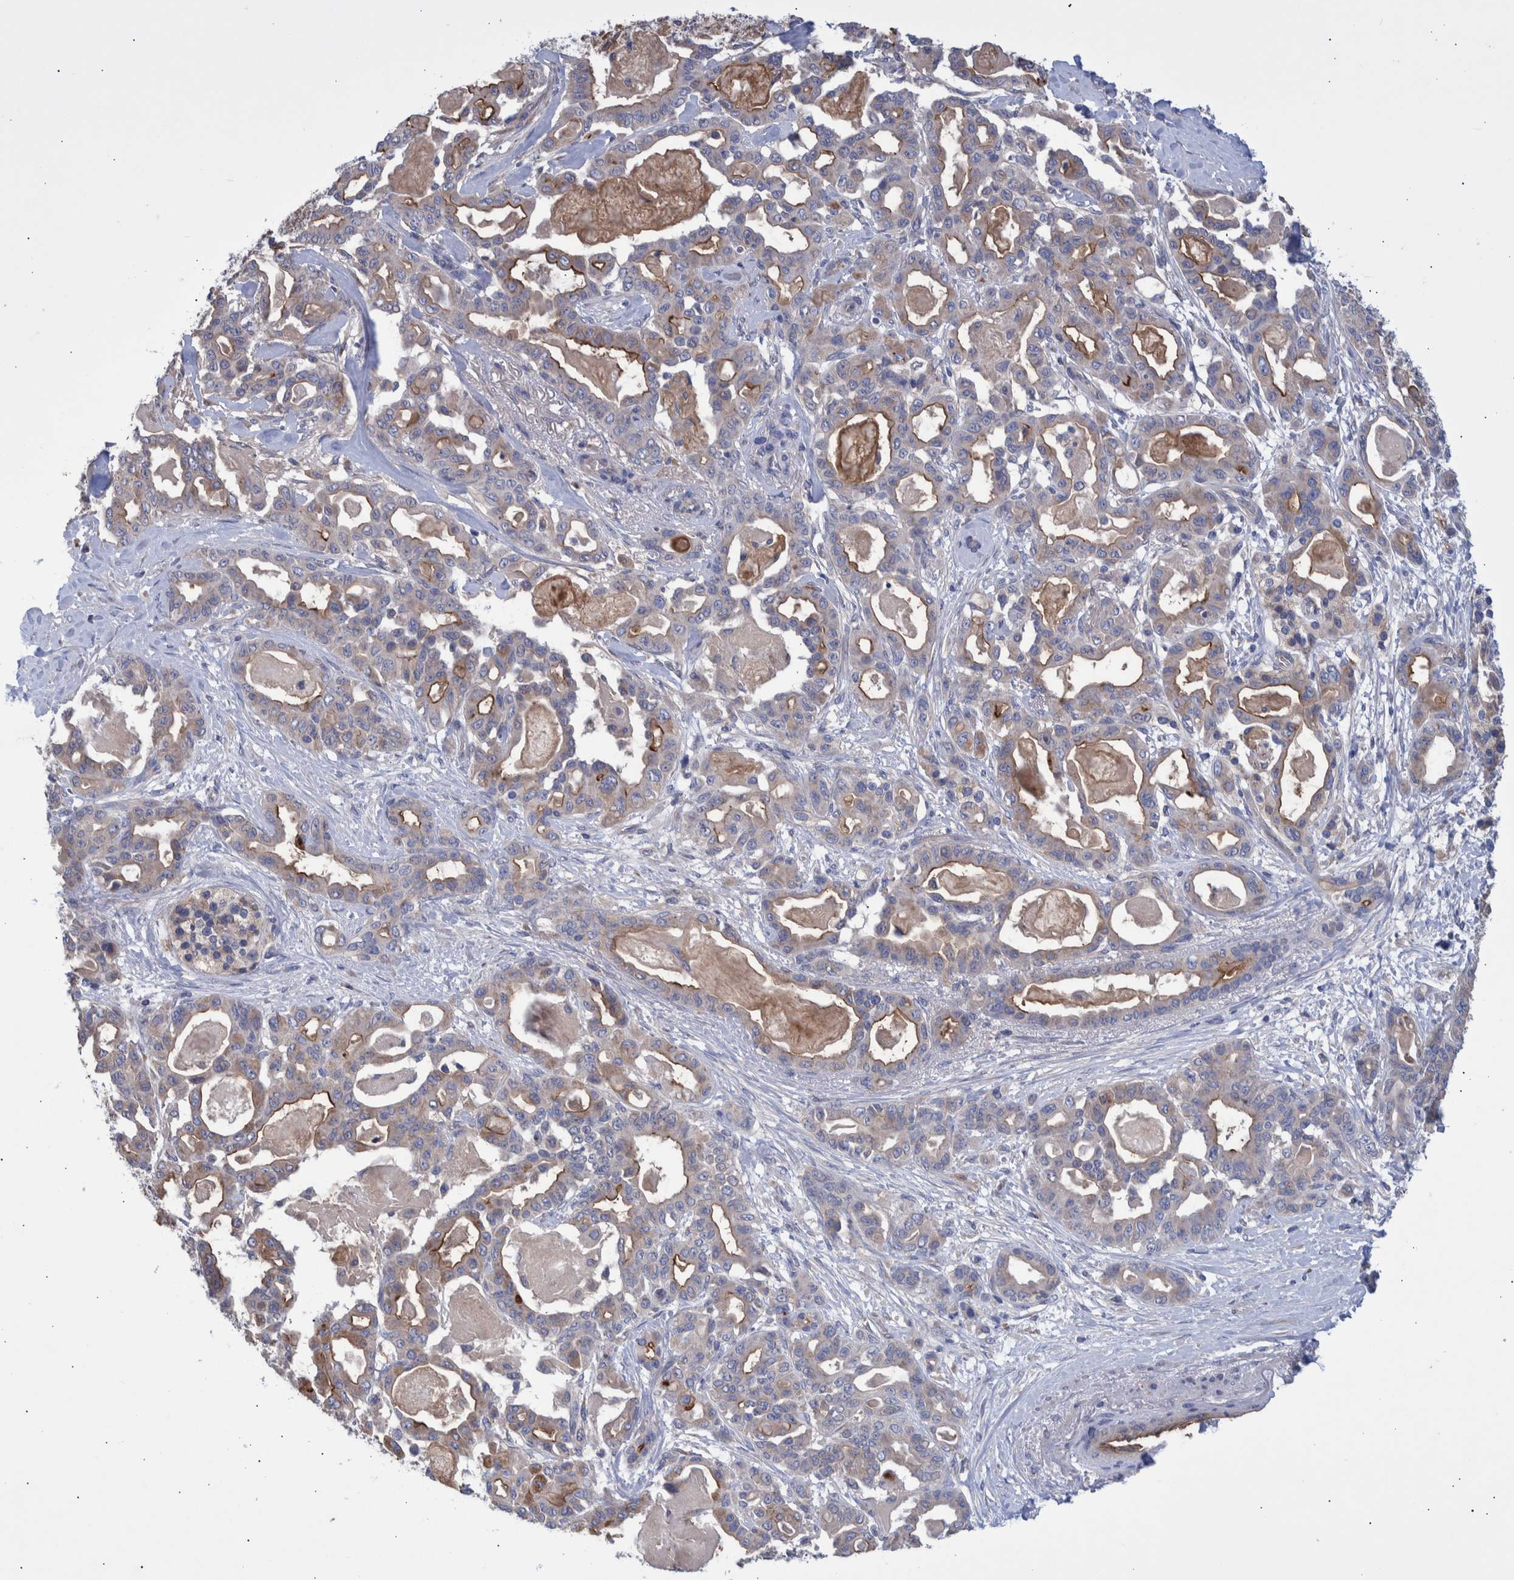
{"staining": {"intensity": "weak", "quantity": "25%-75%", "location": "cytoplasmic/membranous"}, "tissue": "pancreatic cancer", "cell_type": "Tumor cells", "image_type": "cancer", "snomed": [{"axis": "morphology", "description": "Adenocarcinoma, NOS"}, {"axis": "topography", "description": "Pancreas"}], "caption": "A photomicrograph of human pancreatic cancer stained for a protein shows weak cytoplasmic/membranous brown staining in tumor cells. (Brightfield microscopy of DAB IHC at high magnification).", "gene": "DLL4", "patient": {"sex": "male", "age": 63}}